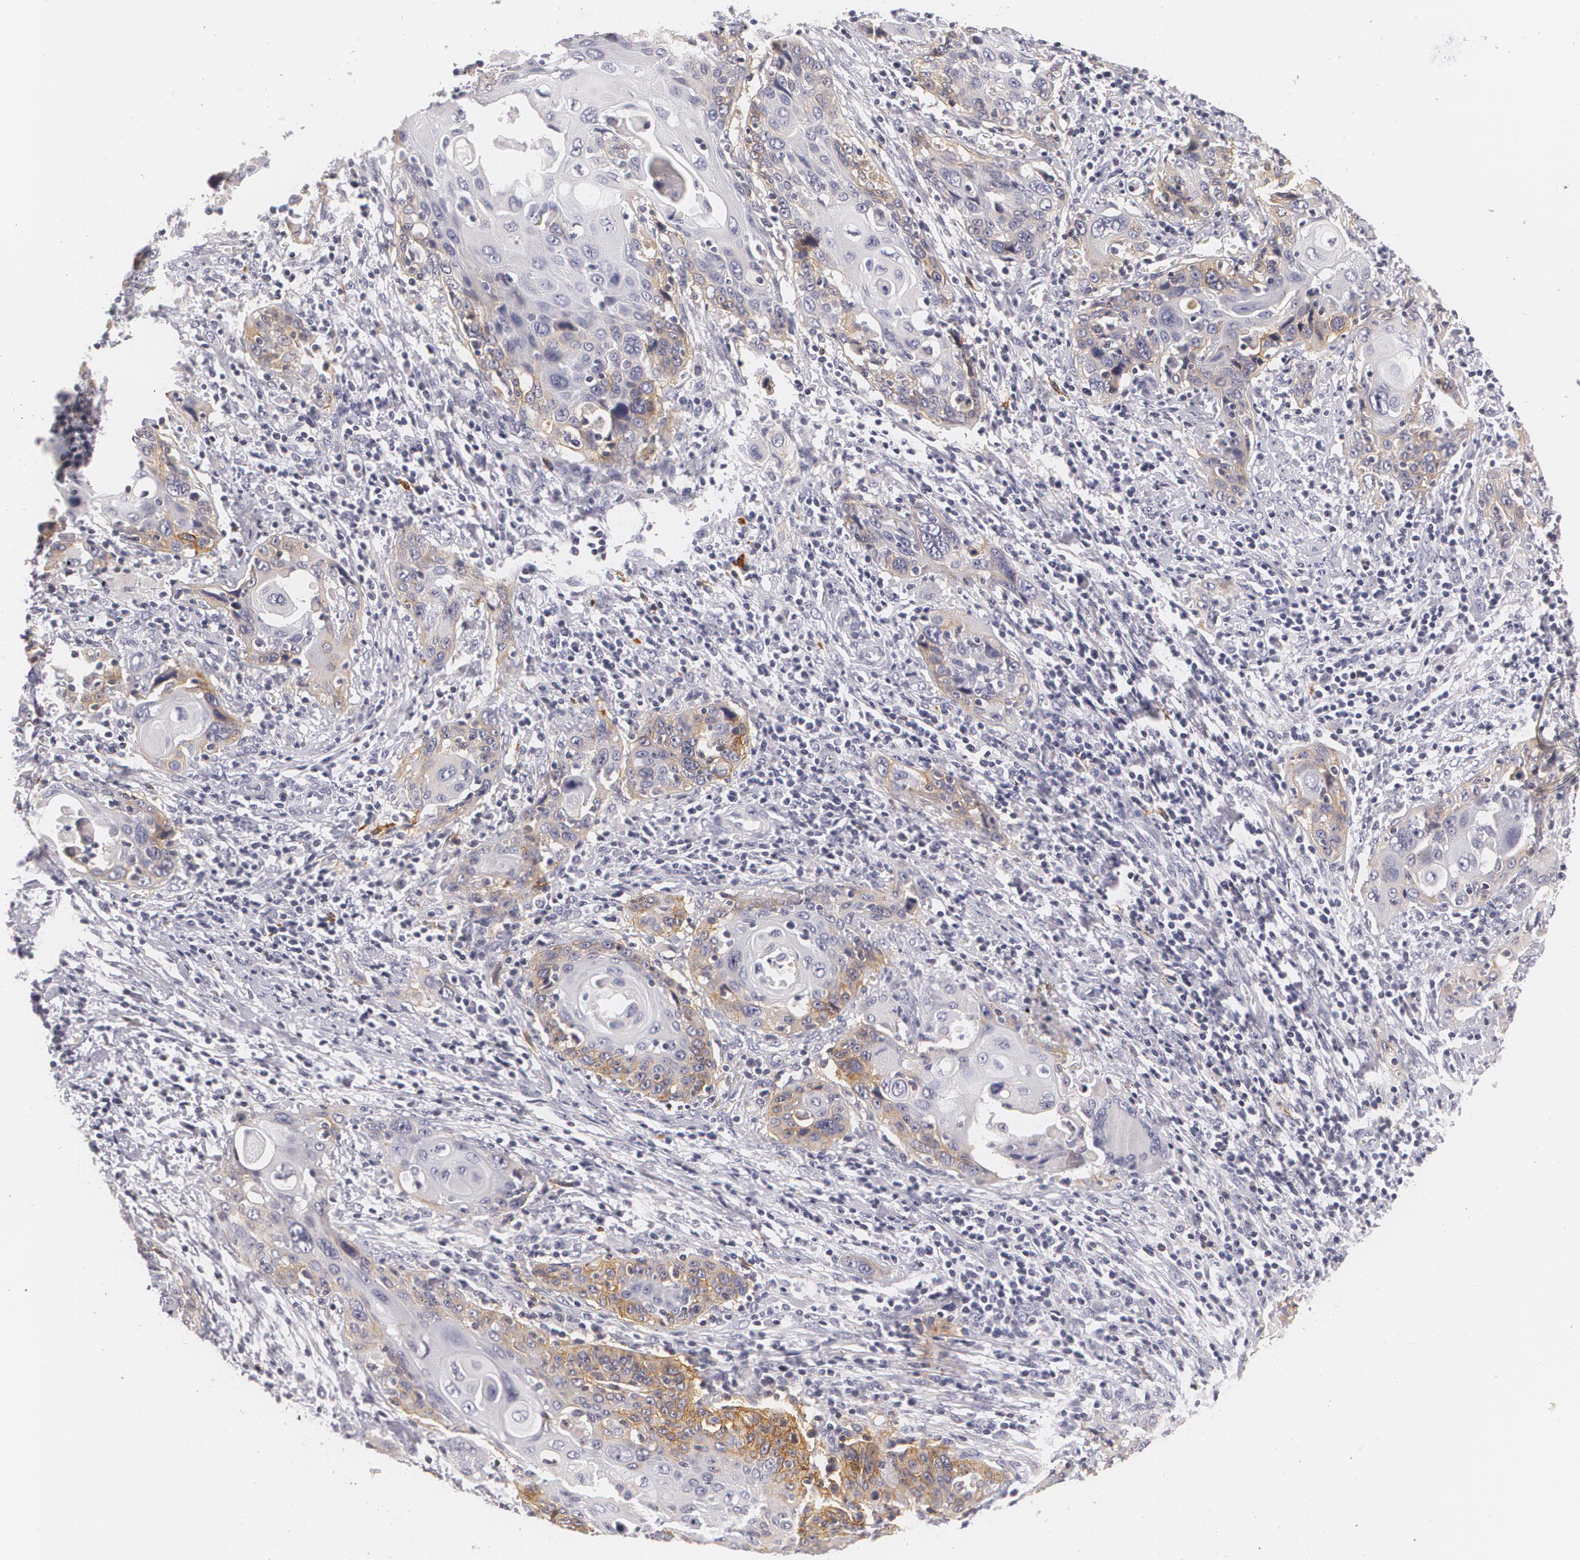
{"staining": {"intensity": "weak", "quantity": "<25%", "location": "cytoplasmic/membranous"}, "tissue": "cervical cancer", "cell_type": "Tumor cells", "image_type": "cancer", "snomed": [{"axis": "morphology", "description": "Squamous cell carcinoma, NOS"}, {"axis": "topography", "description": "Cervix"}], "caption": "Tumor cells show no significant expression in cervical squamous cell carcinoma.", "gene": "NGFR", "patient": {"sex": "female", "age": 54}}